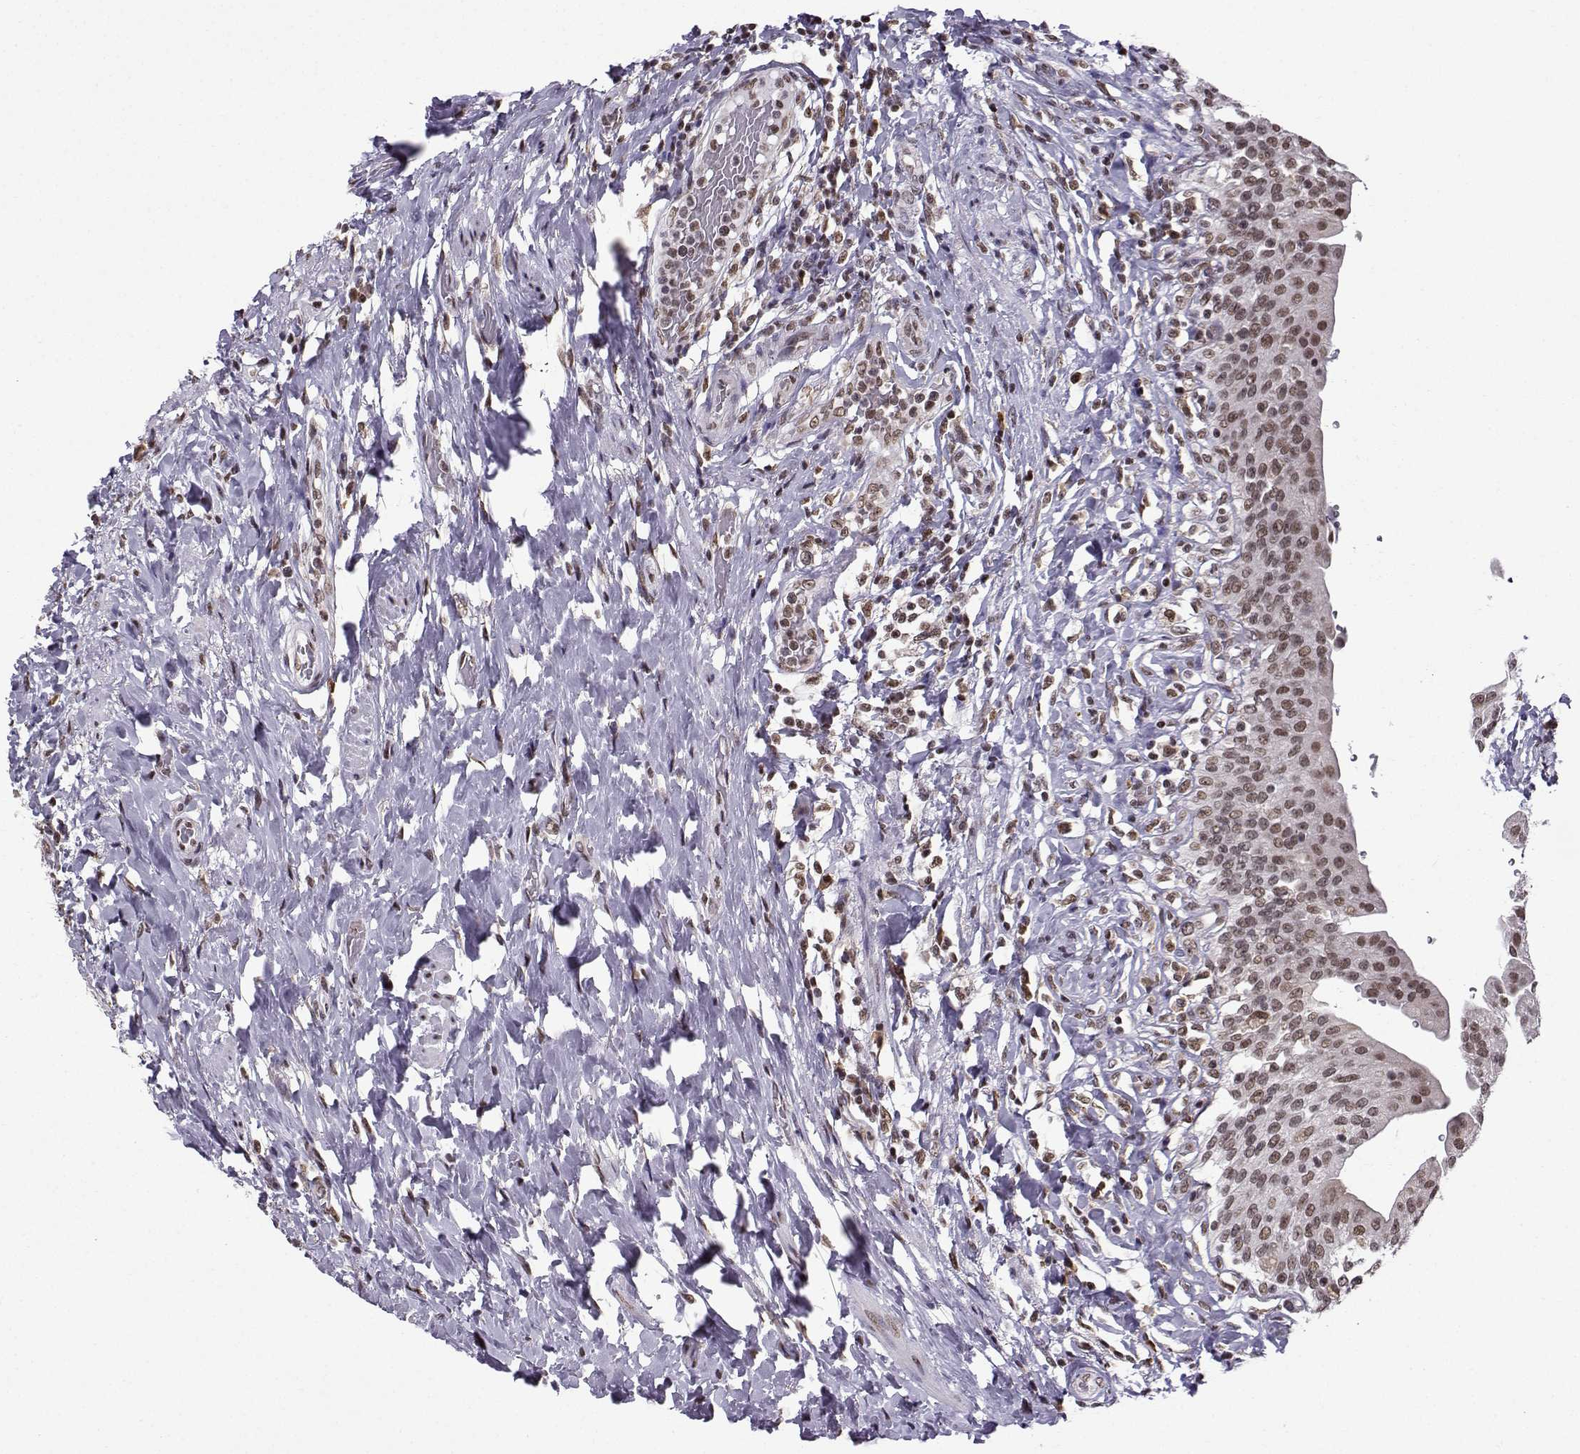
{"staining": {"intensity": "weak", "quantity": ">75%", "location": "nuclear"}, "tissue": "urinary bladder", "cell_type": "Urothelial cells", "image_type": "normal", "snomed": [{"axis": "morphology", "description": "Normal tissue, NOS"}, {"axis": "morphology", "description": "Inflammation, NOS"}, {"axis": "topography", "description": "Urinary bladder"}], "caption": "This image exhibits unremarkable urinary bladder stained with IHC to label a protein in brown. The nuclear of urothelial cells show weak positivity for the protein. Nuclei are counter-stained blue.", "gene": "EZH1", "patient": {"sex": "male", "age": 64}}